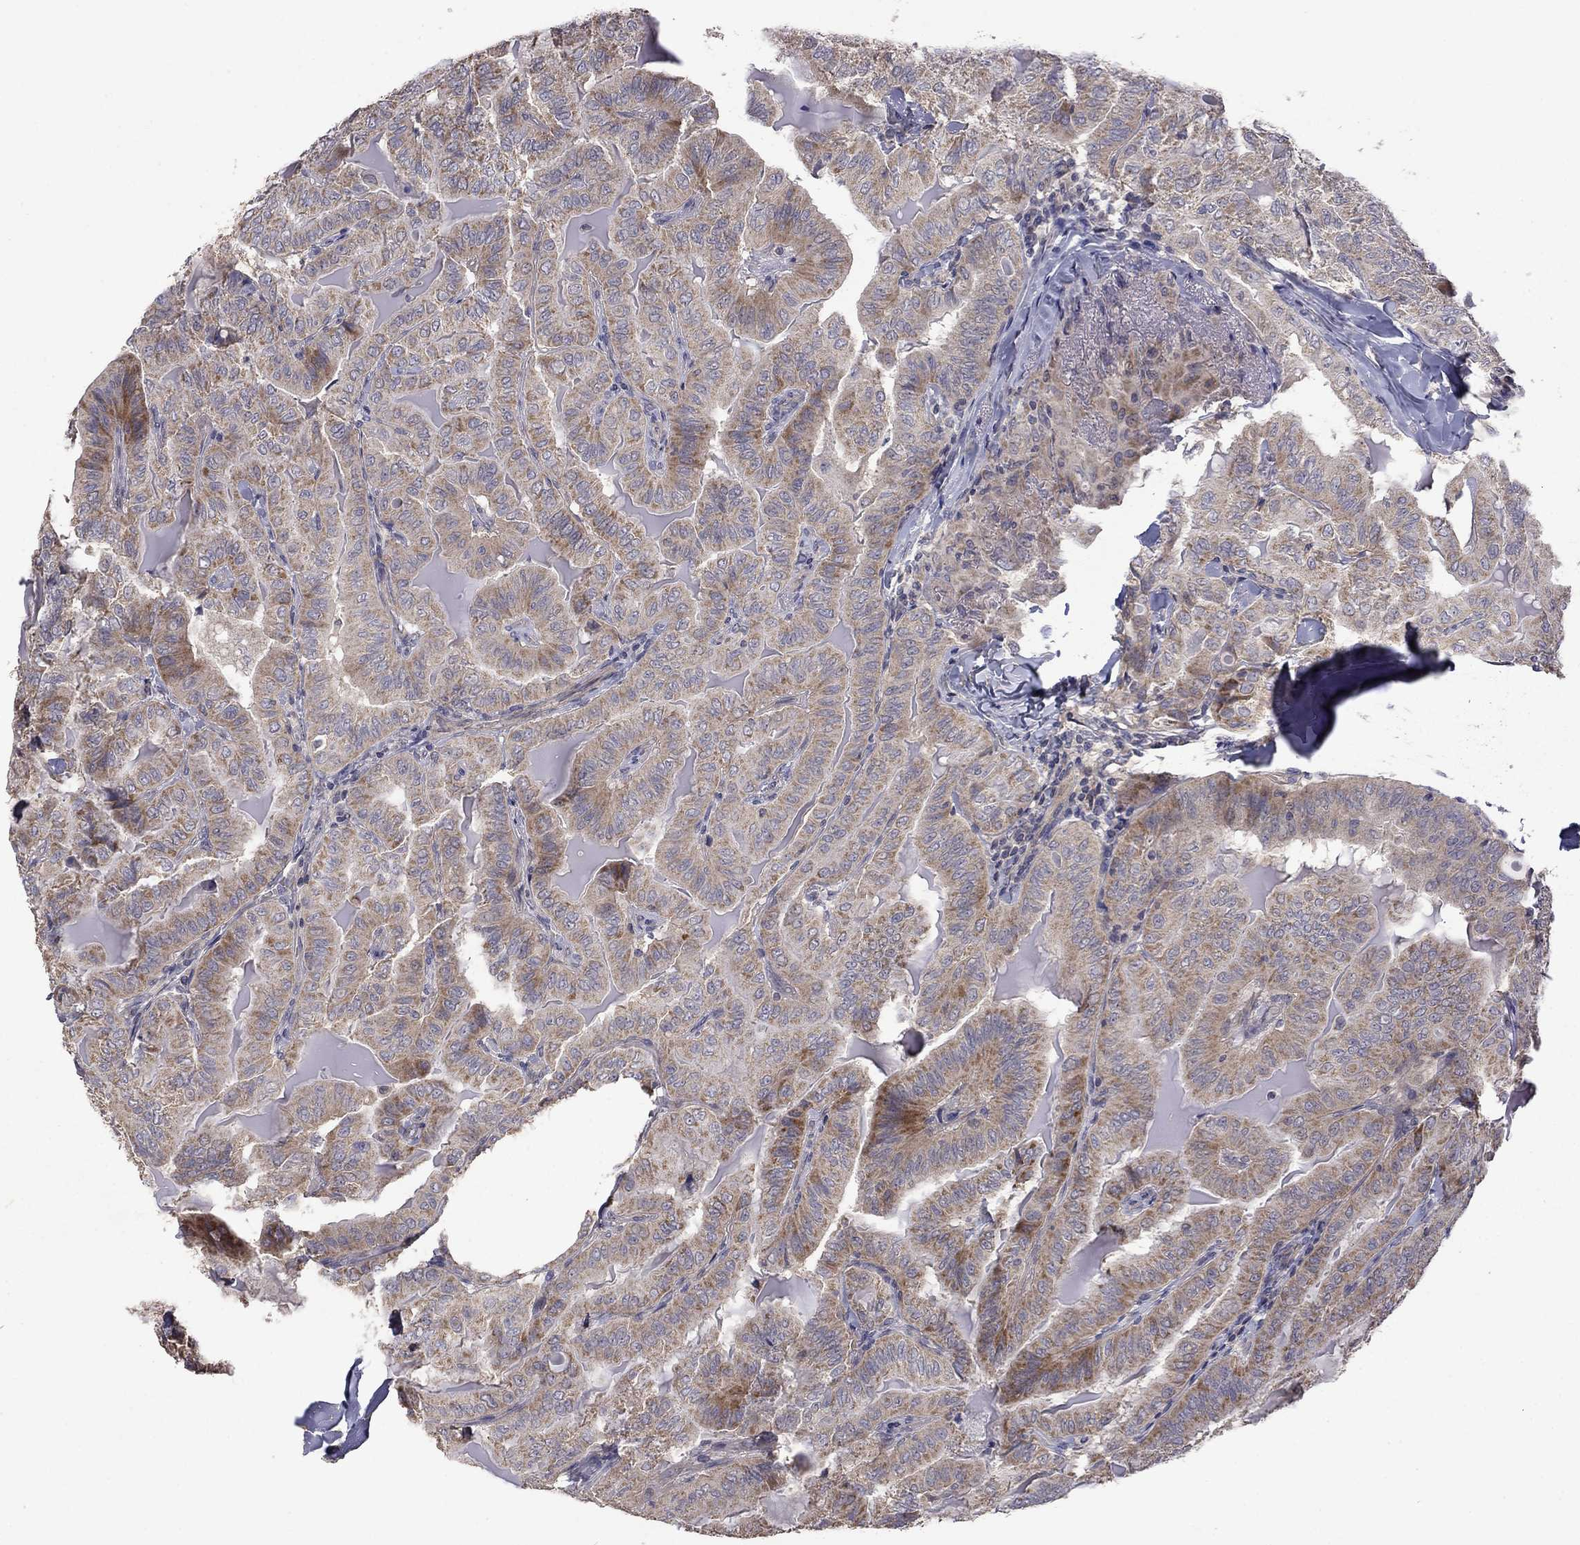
{"staining": {"intensity": "moderate", "quantity": "25%-75%", "location": "cytoplasmic/membranous"}, "tissue": "thyroid cancer", "cell_type": "Tumor cells", "image_type": "cancer", "snomed": [{"axis": "morphology", "description": "Papillary adenocarcinoma, NOS"}, {"axis": "topography", "description": "Thyroid gland"}], "caption": "About 25%-75% of tumor cells in thyroid papillary adenocarcinoma reveal moderate cytoplasmic/membranous protein staining as visualized by brown immunohistochemical staining.", "gene": "SLC39A14", "patient": {"sex": "female", "age": 68}}